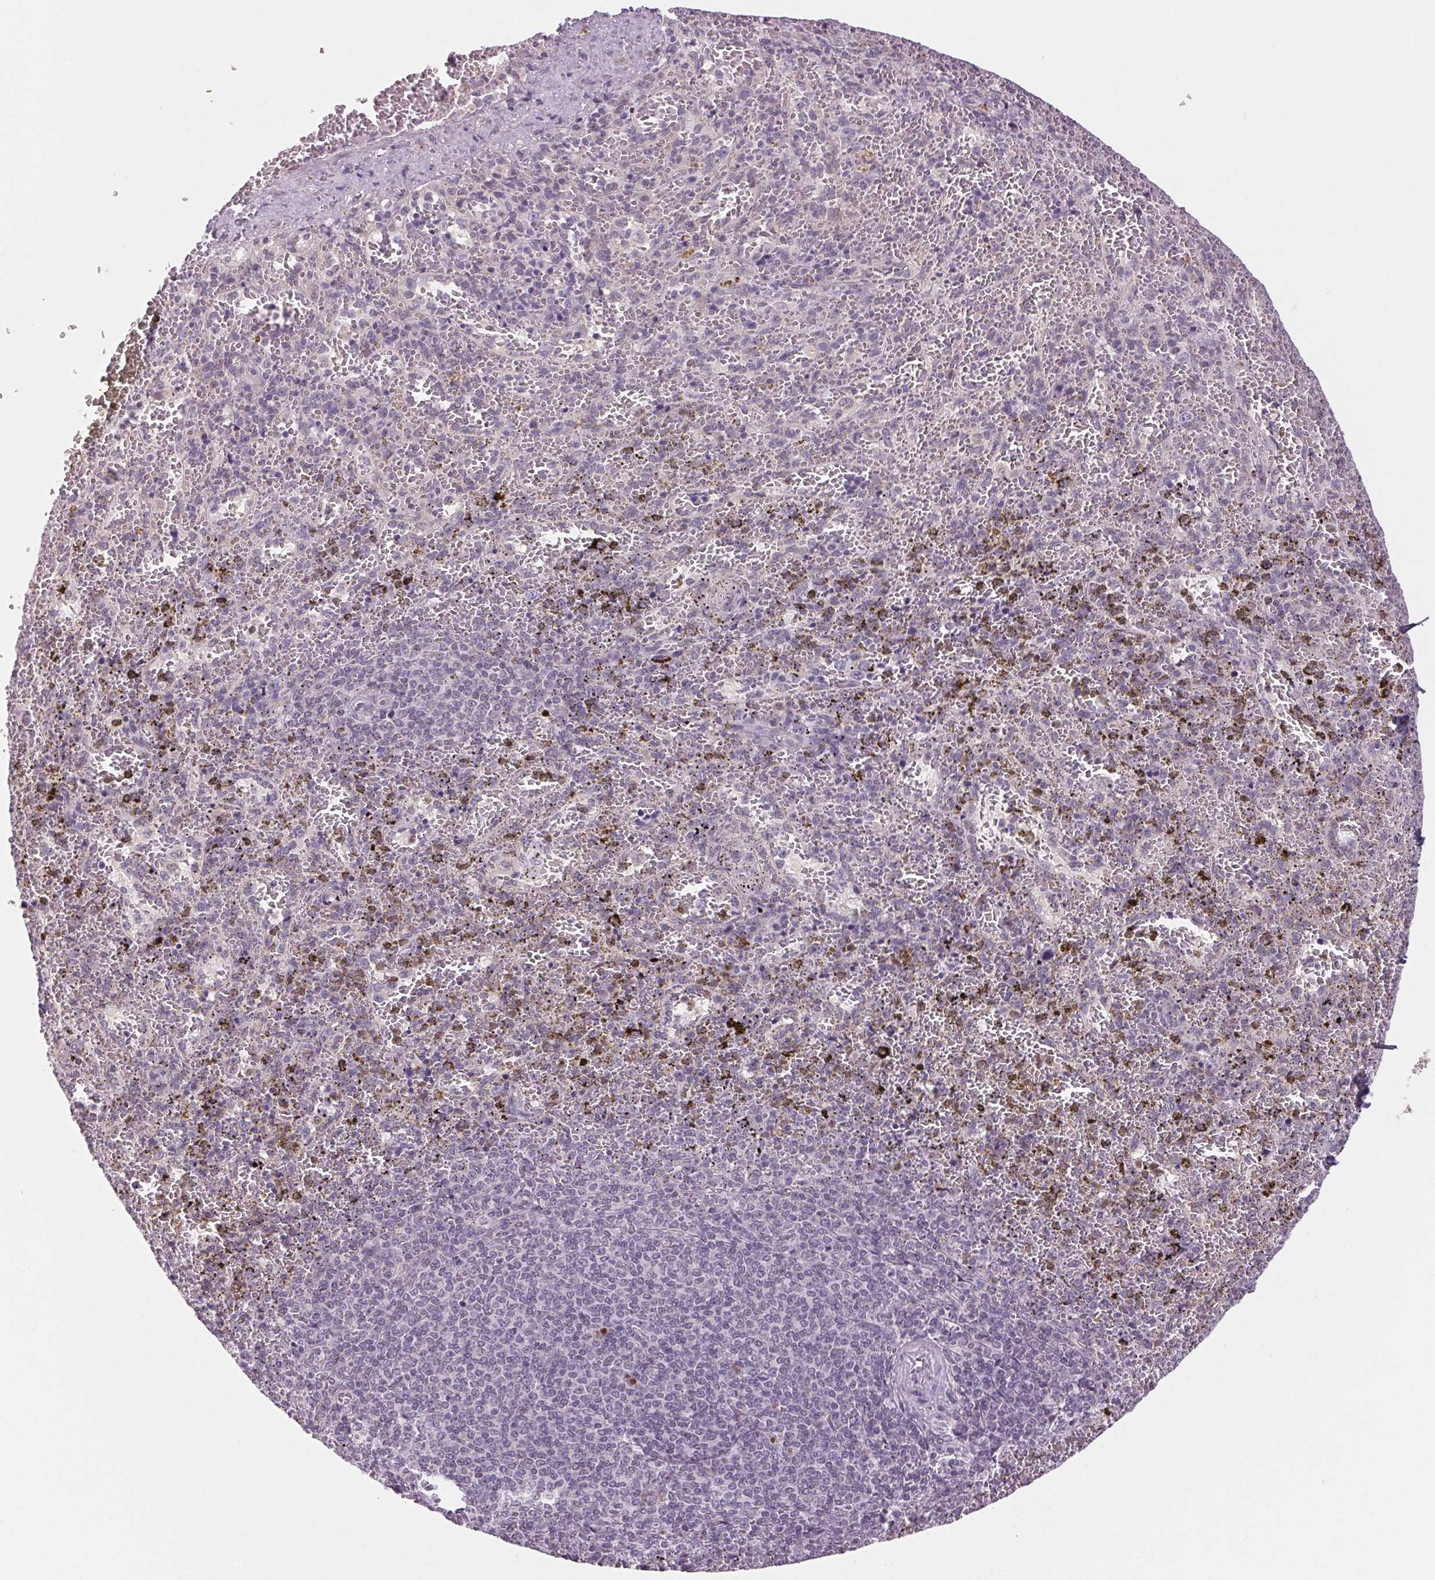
{"staining": {"intensity": "negative", "quantity": "none", "location": "none"}, "tissue": "spleen", "cell_type": "Cells in red pulp", "image_type": "normal", "snomed": [{"axis": "morphology", "description": "Normal tissue, NOS"}, {"axis": "topography", "description": "Spleen"}], "caption": "There is no significant expression in cells in red pulp of spleen. (DAB (3,3'-diaminobenzidine) IHC visualized using brightfield microscopy, high magnification).", "gene": "KLHL40", "patient": {"sex": "female", "age": 50}}